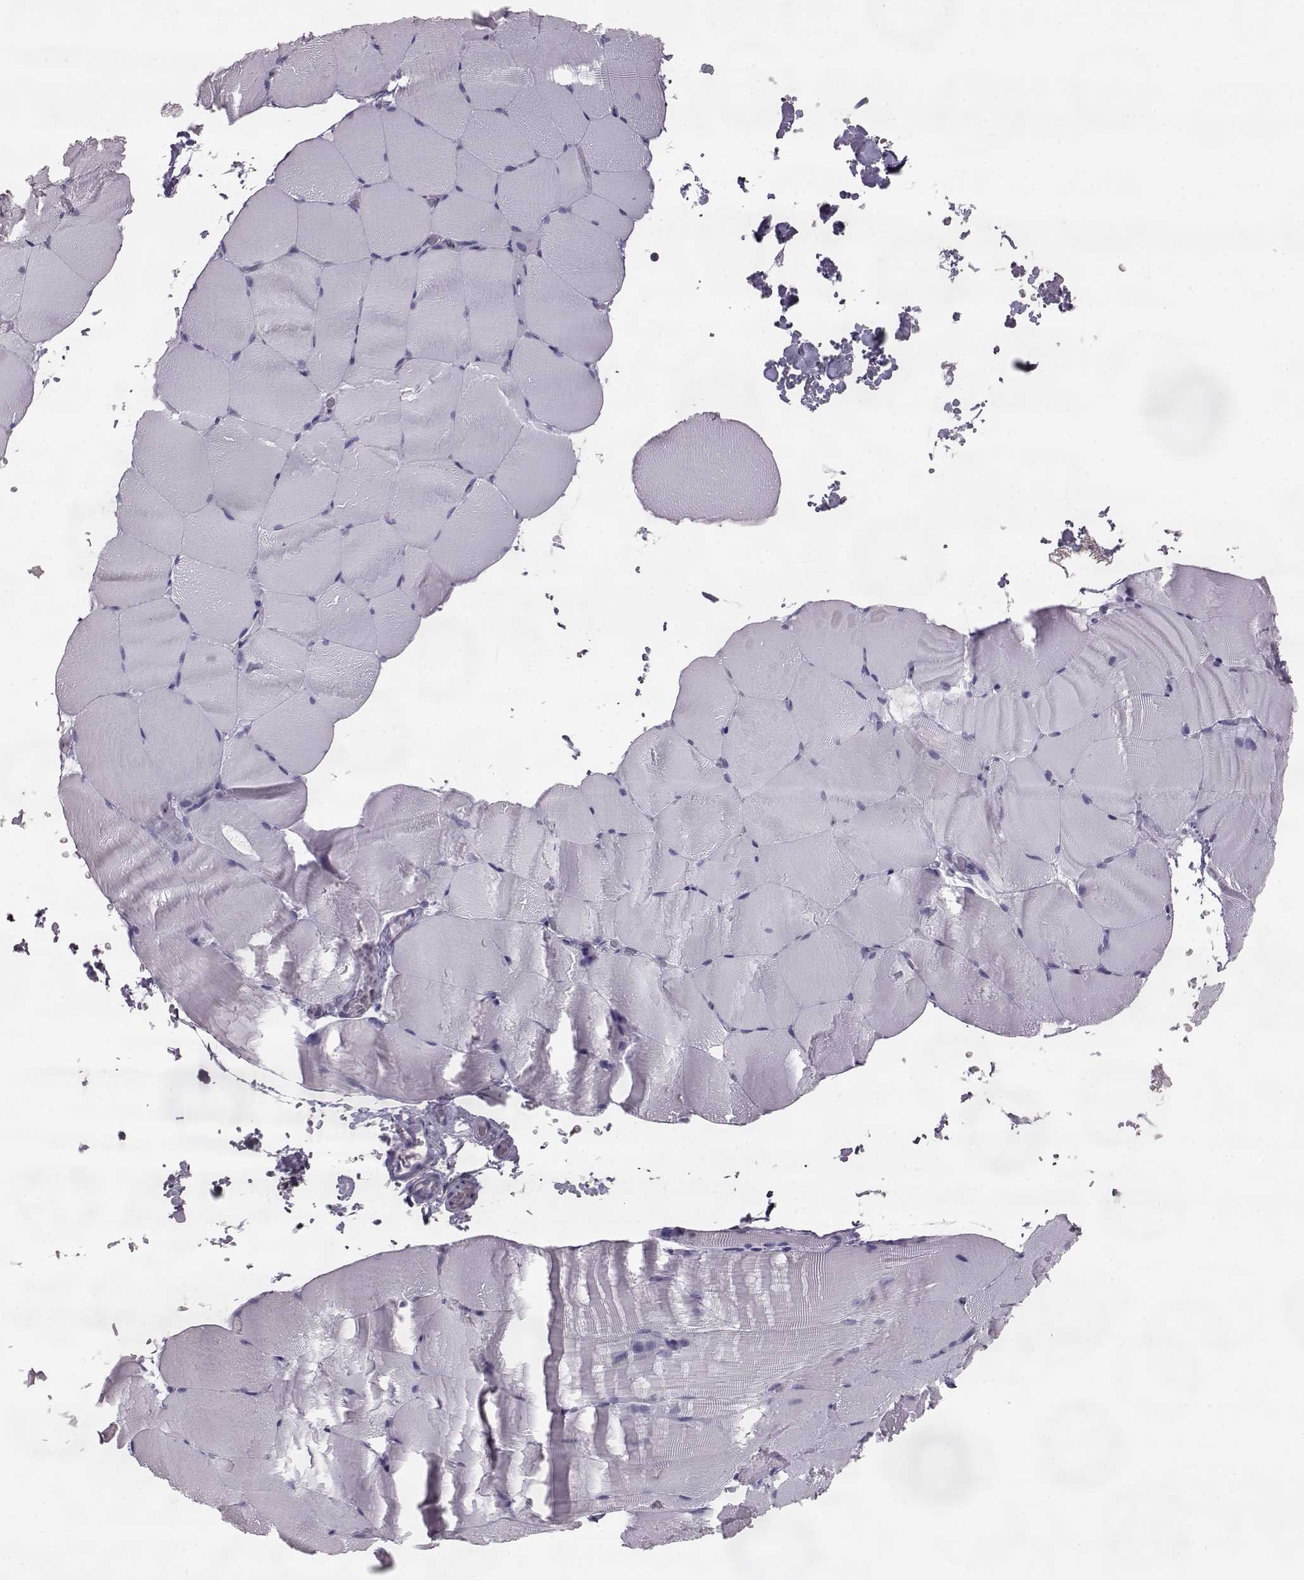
{"staining": {"intensity": "negative", "quantity": "none", "location": "none"}, "tissue": "skeletal muscle", "cell_type": "Myocytes", "image_type": "normal", "snomed": [{"axis": "morphology", "description": "Normal tissue, NOS"}, {"axis": "topography", "description": "Skeletal muscle"}], "caption": "IHC photomicrograph of benign skeletal muscle stained for a protein (brown), which reveals no positivity in myocytes. (DAB immunohistochemistry (IHC) with hematoxylin counter stain).", "gene": "ELOVL5", "patient": {"sex": "female", "age": 37}}